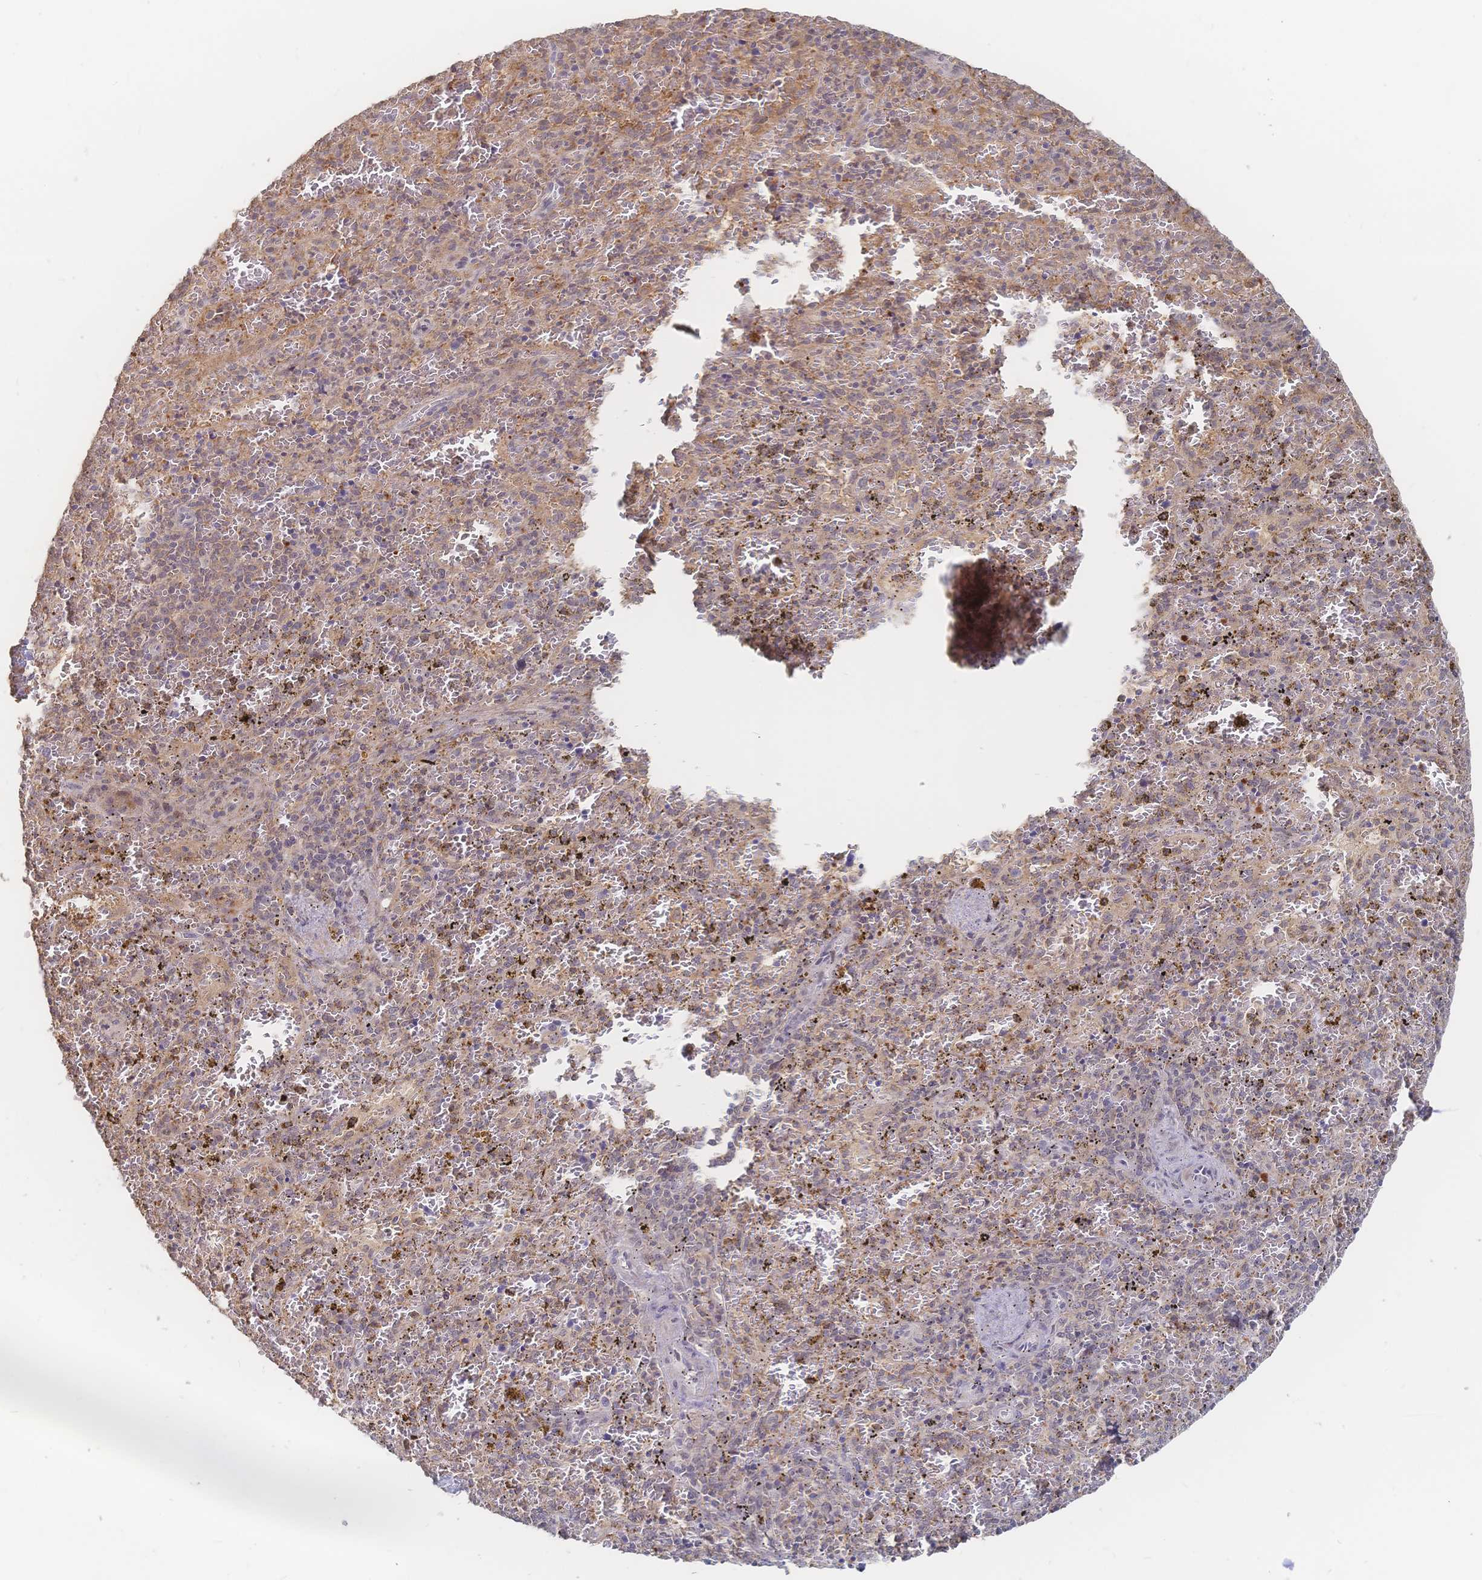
{"staining": {"intensity": "weak", "quantity": "<25%", "location": "cytoplasmic/membranous"}, "tissue": "spleen", "cell_type": "Cells in red pulp", "image_type": "normal", "snomed": [{"axis": "morphology", "description": "Normal tissue, NOS"}, {"axis": "topography", "description": "Spleen"}], "caption": "This is a photomicrograph of IHC staining of benign spleen, which shows no expression in cells in red pulp. (Stains: DAB (3,3'-diaminobenzidine) immunohistochemistry with hematoxylin counter stain, Microscopy: brightfield microscopy at high magnification).", "gene": "LRP5", "patient": {"sex": "female", "age": 50}}